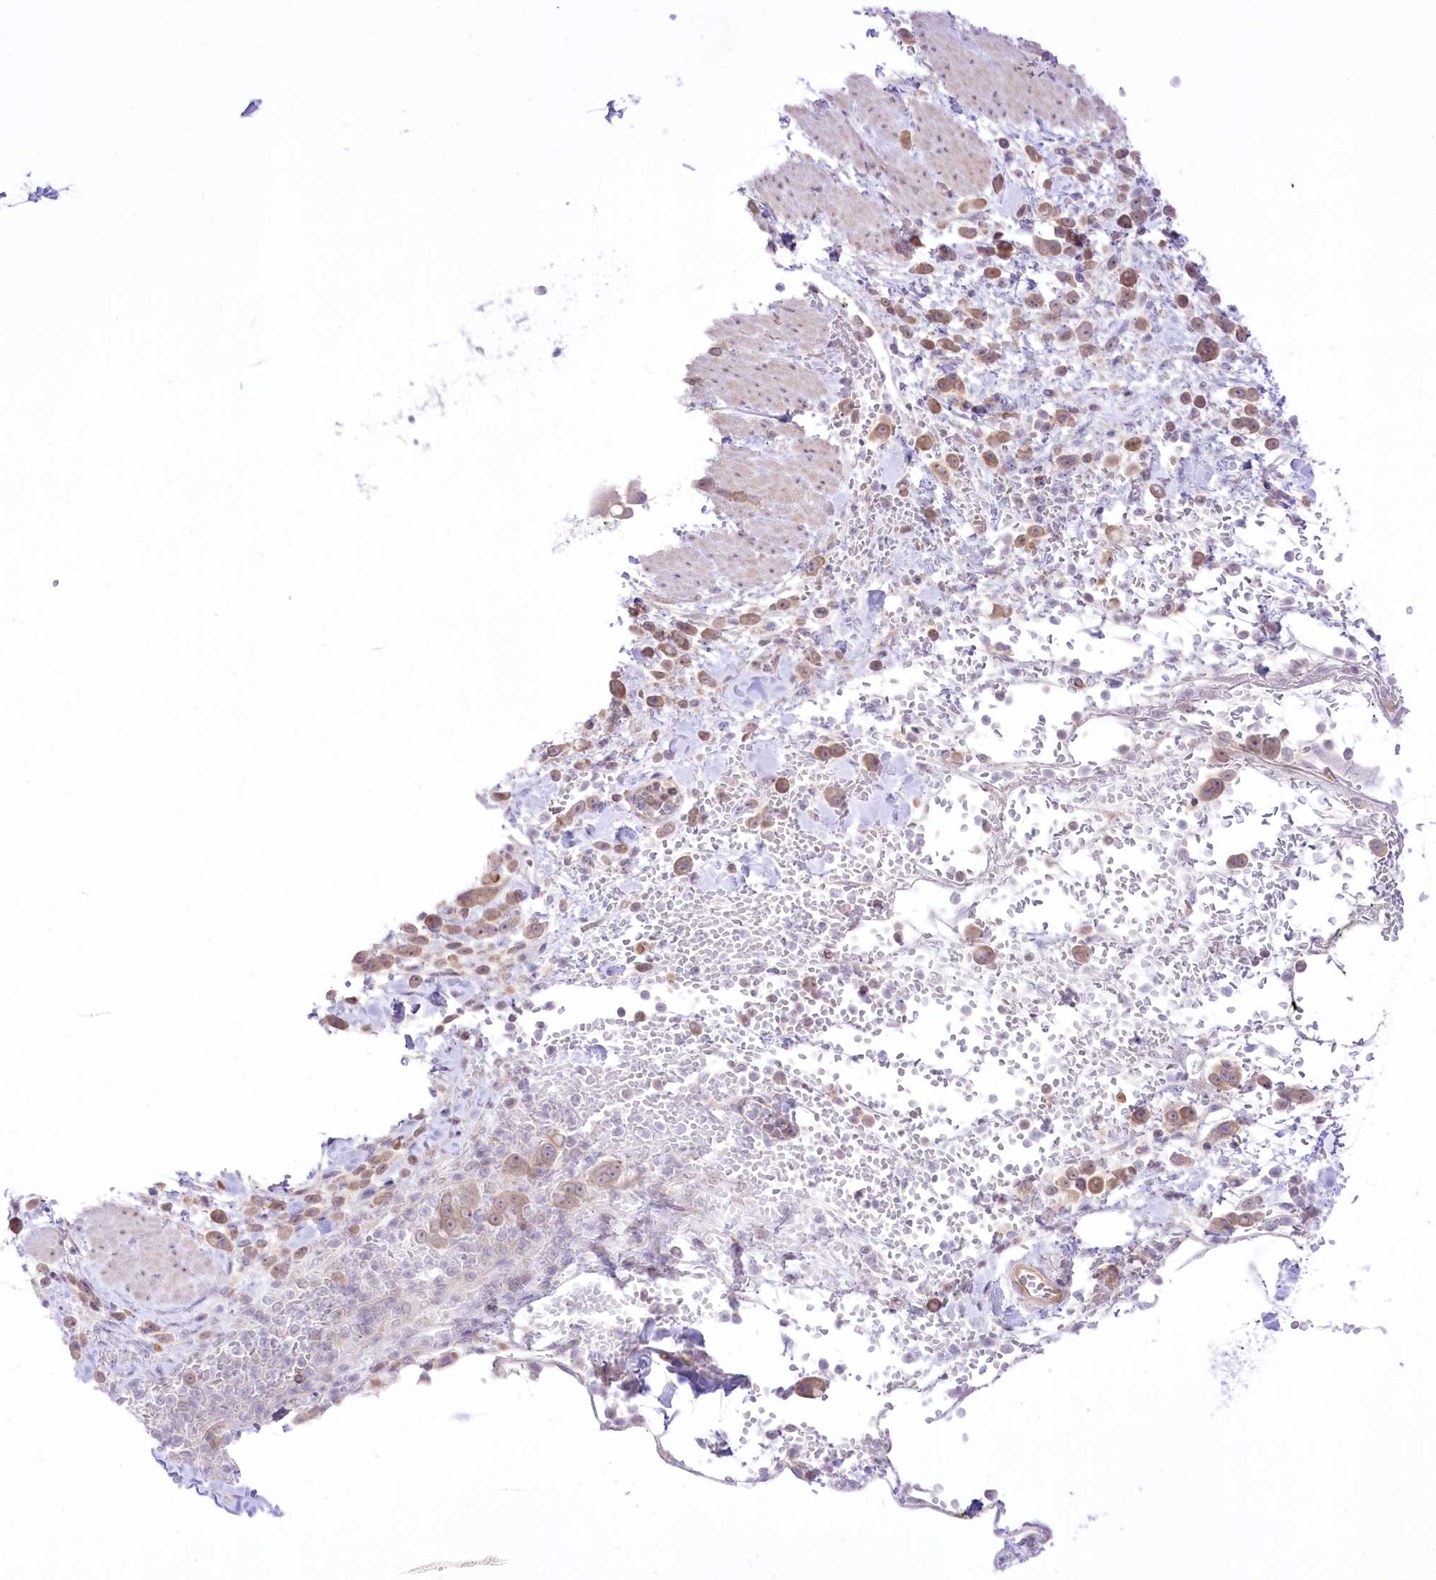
{"staining": {"intensity": "moderate", "quantity": "25%-75%", "location": "cytoplasmic/membranous"}, "tissue": "pancreatic cancer", "cell_type": "Tumor cells", "image_type": "cancer", "snomed": [{"axis": "morphology", "description": "Normal tissue, NOS"}, {"axis": "morphology", "description": "Adenocarcinoma, NOS"}, {"axis": "topography", "description": "Pancreas"}], "caption": "Adenocarcinoma (pancreatic) stained with immunohistochemistry demonstrates moderate cytoplasmic/membranous positivity in about 25%-75% of tumor cells. (DAB (3,3'-diaminobenzidine) IHC with brightfield microscopy, high magnification).", "gene": "HELT", "patient": {"sex": "female", "age": 64}}